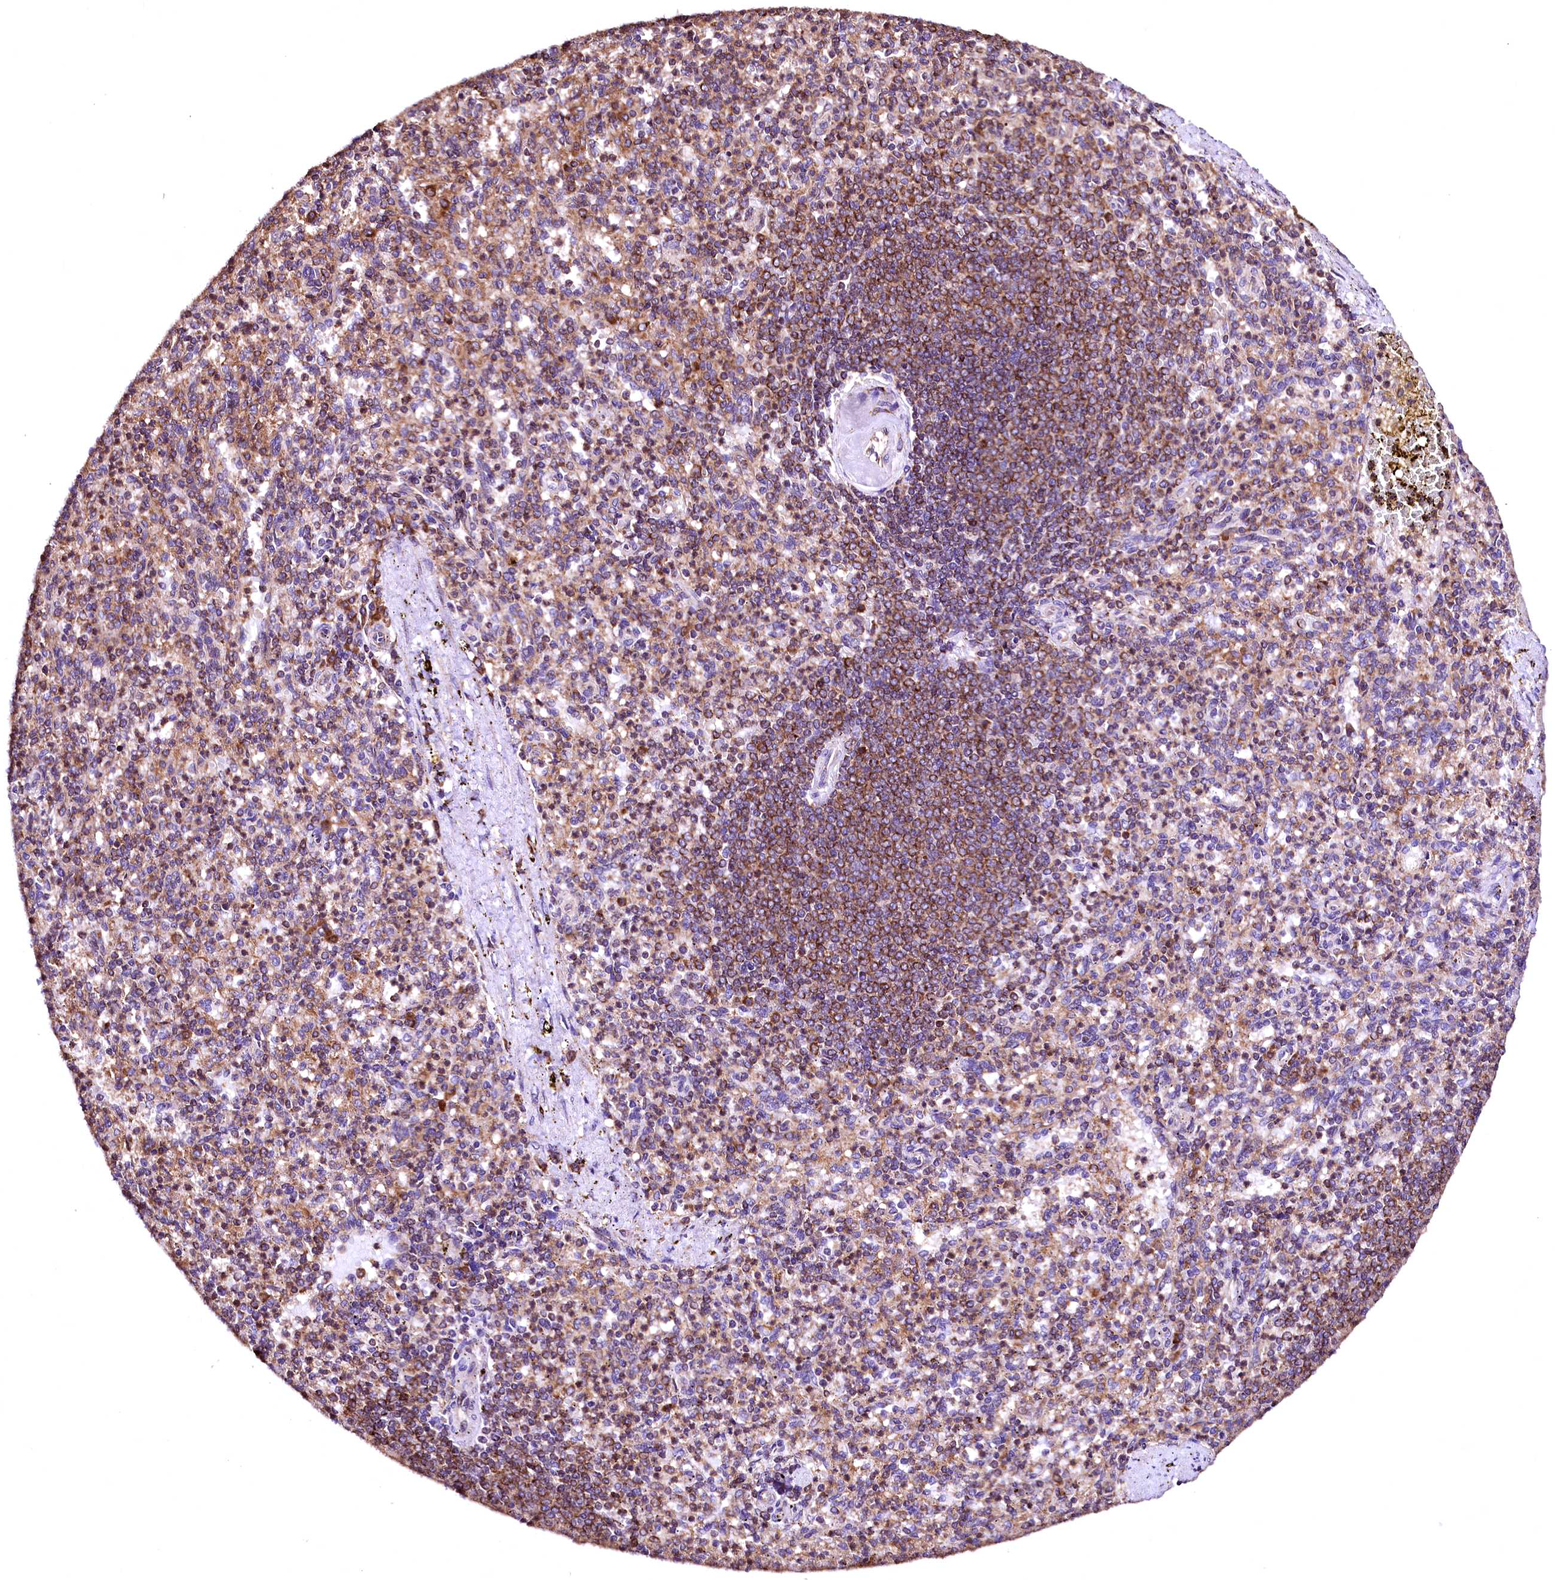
{"staining": {"intensity": "moderate", "quantity": "25%-75%", "location": "cytoplasmic/membranous"}, "tissue": "spleen", "cell_type": "Cells in red pulp", "image_type": "normal", "snomed": [{"axis": "morphology", "description": "Normal tissue, NOS"}, {"axis": "topography", "description": "Spleen"}], "caption": "Immunohistochemical staining of normal human spleen exhibits moderate cytoplasmic/membranous protein staining in about 25%-75% of cells in red pulp. (Brightfield microscopy of DAB IHC at high magnification).", "gene": "LRSAM1", "patient": {"sex": "female", "age": 74}}